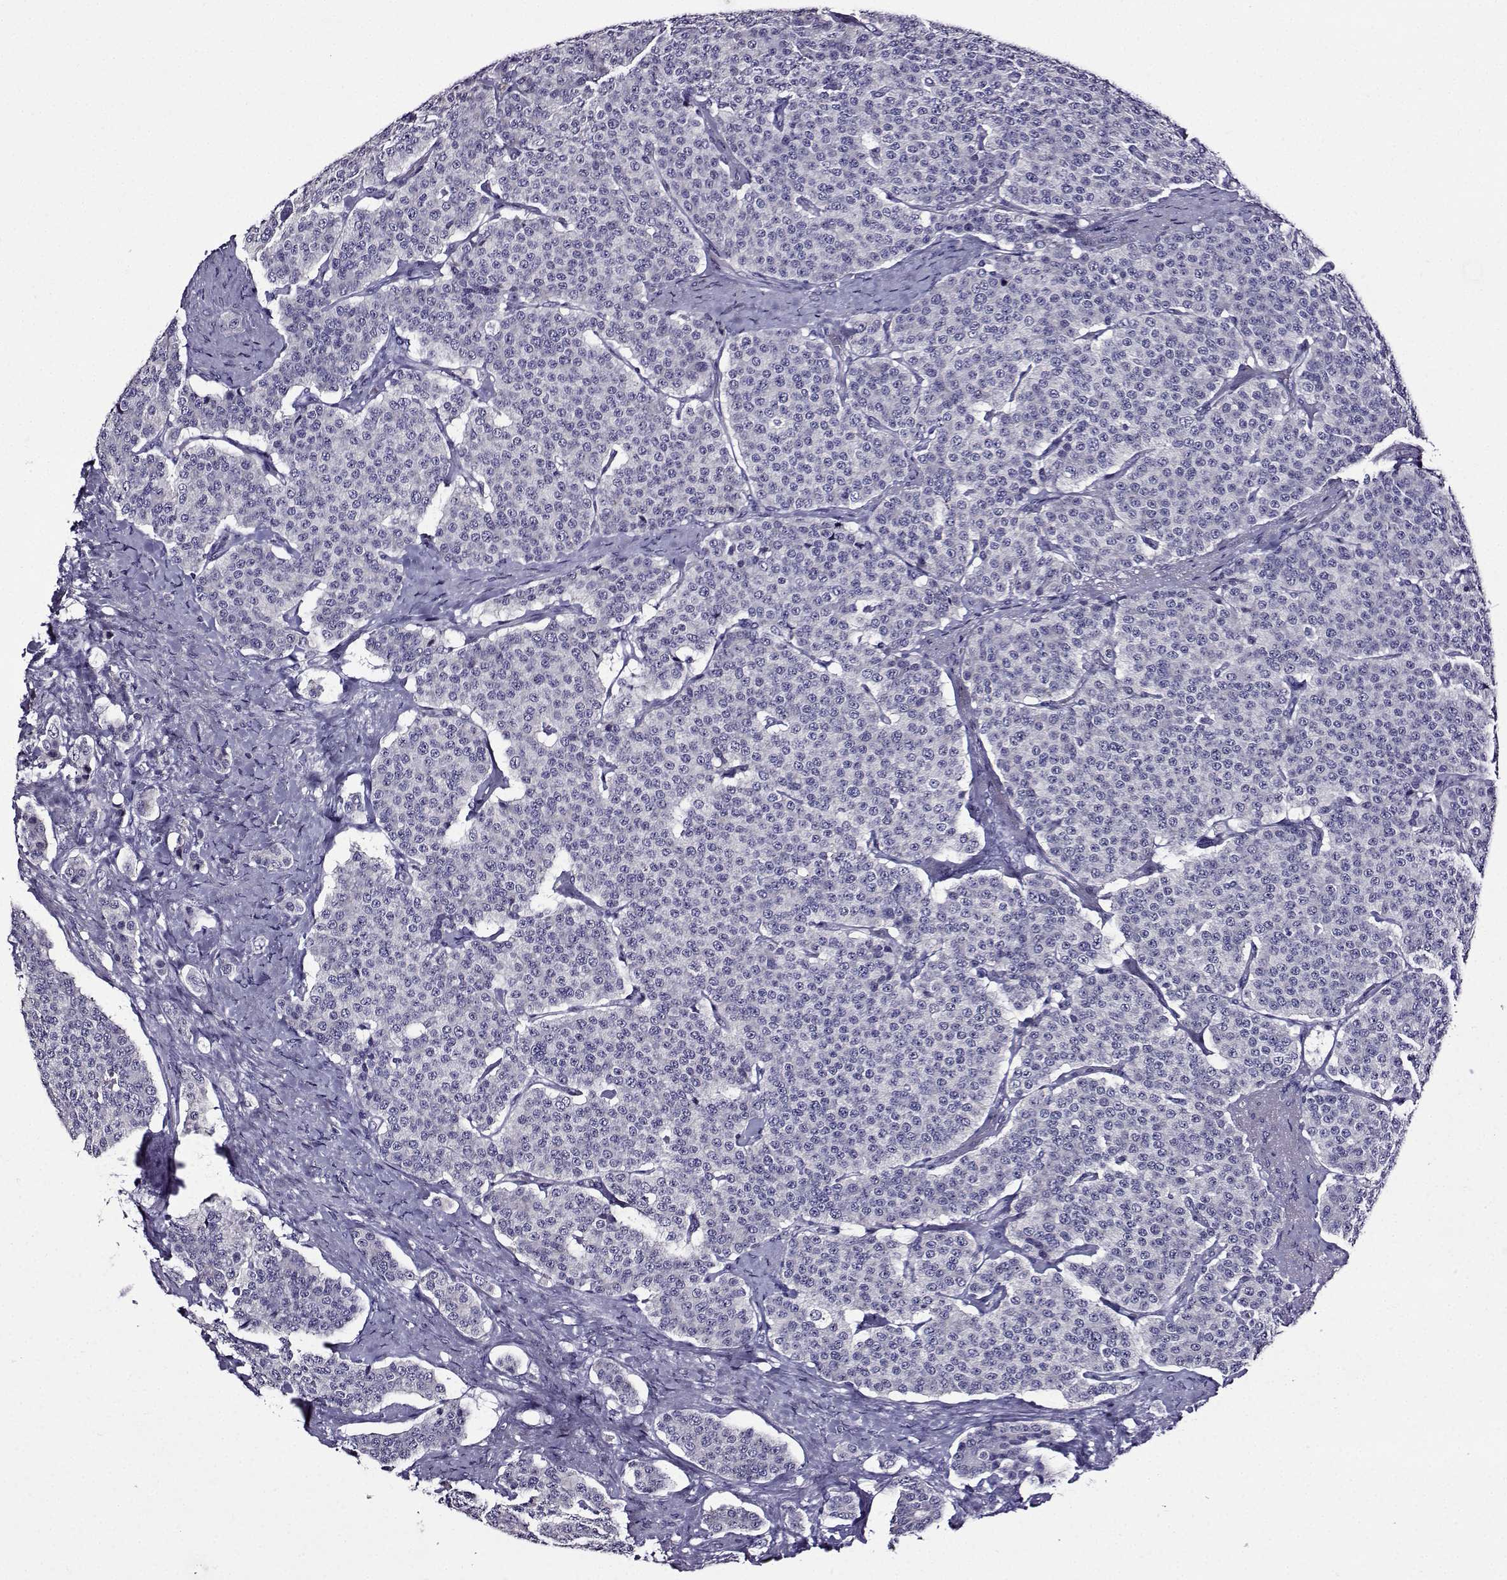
{"staining": {"intensity": "negative", "quantity": "none", "location": "none"}, "tissue": "carcinoid", "cell_type": "Tumor cells", "image_type": "cancer", "snomed": [{"axis": "morphology", "description": "Carcinoid, malignant, NOS"}, {"axis": "topography", "description": "Small intestine"}], "caption": "Immunohistochemistry (IHC) micrograph of neoplastic tissue: malignant carcinoid stained with DAB reveals no significant protein staining in tumor cells.", "gene": "TMEM266", "patient": {"sex": "female", "age": 58}}